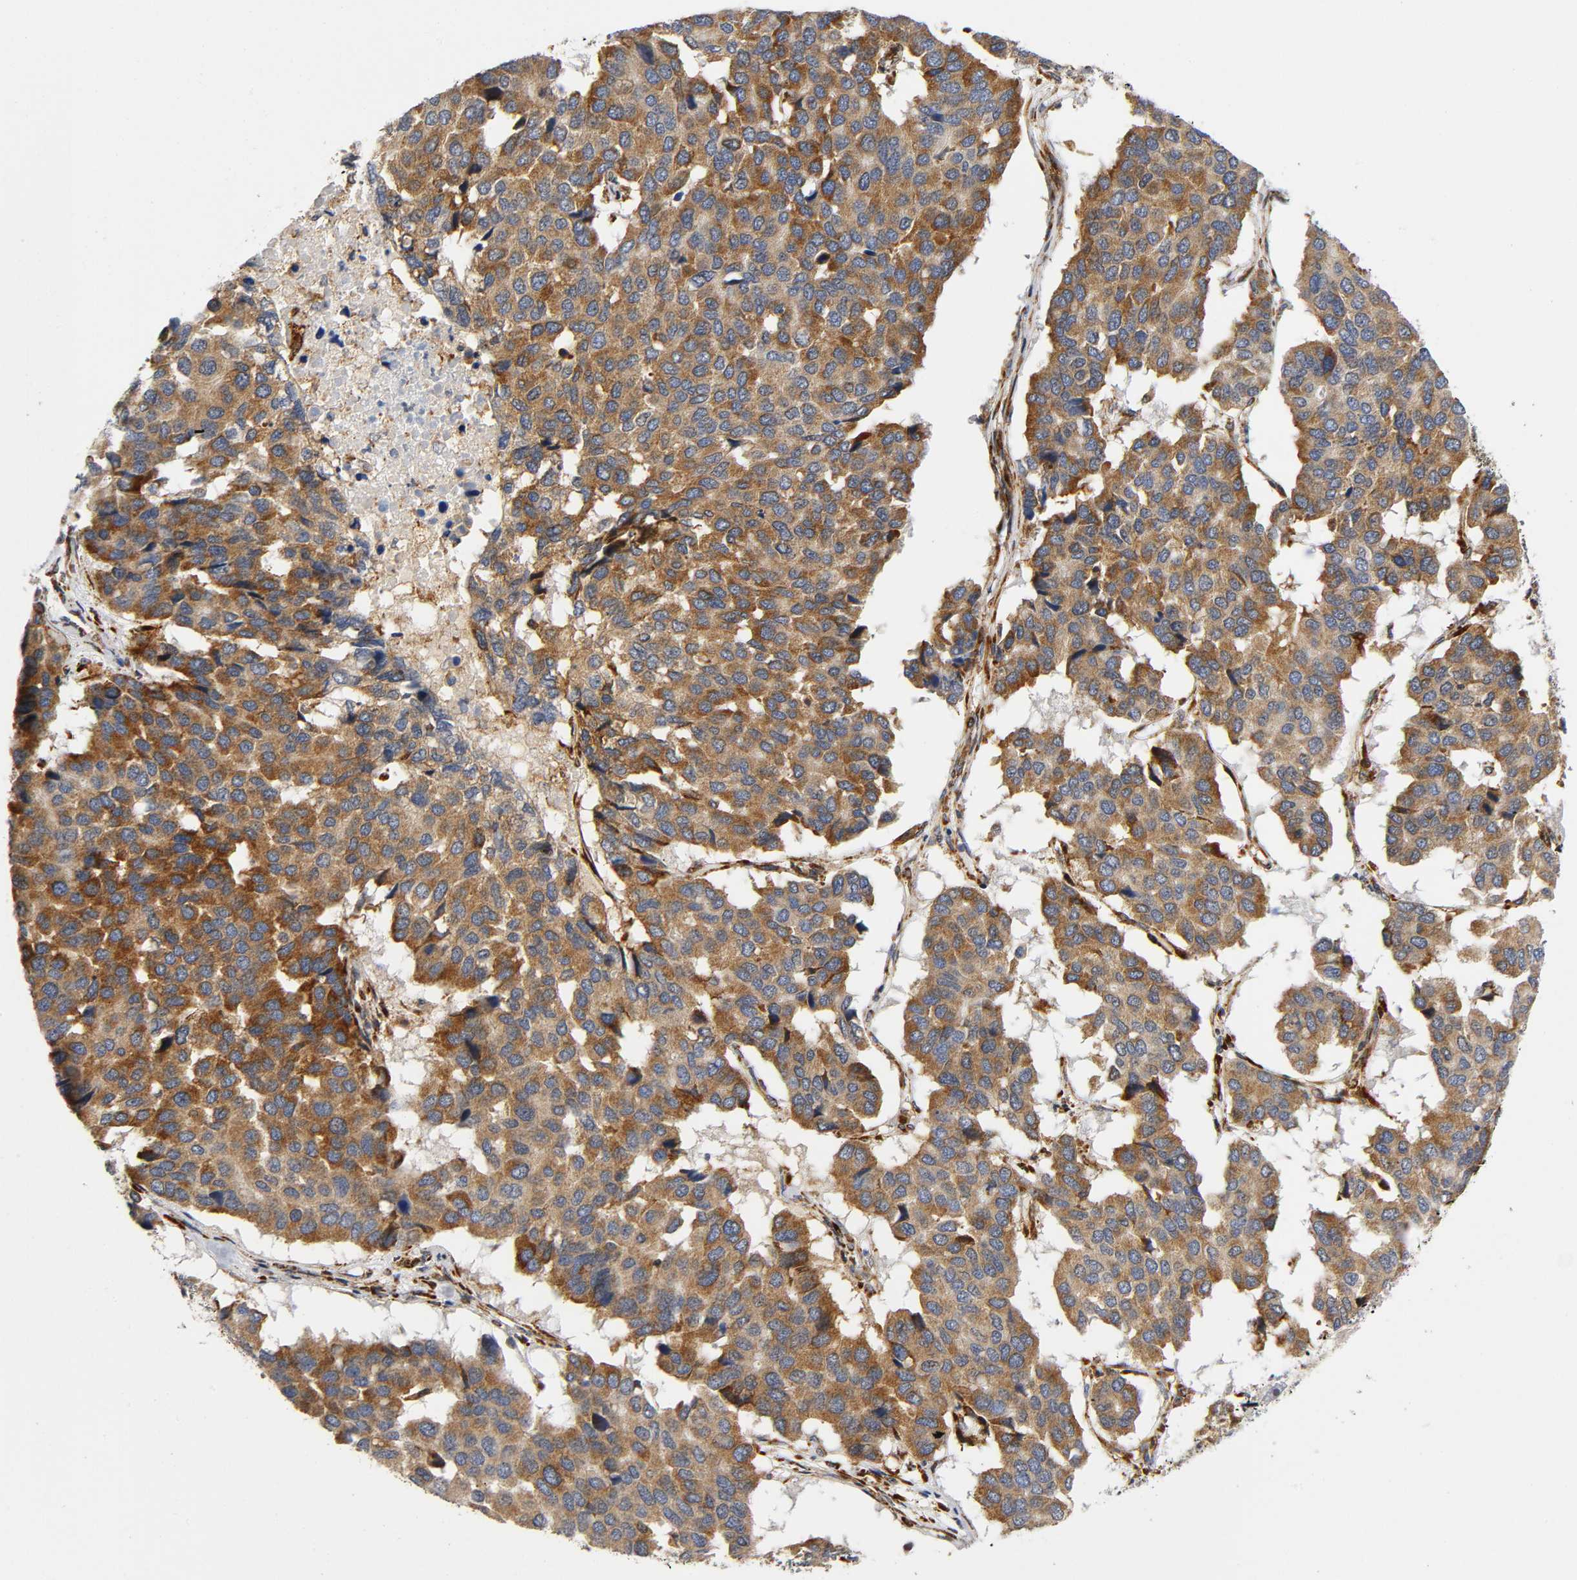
{"staining": {"intensity": "strong", "quantity": ">75%", "location": "cytoplasmic/membranous"}, "tissue": "pancreatic cancer", "cell_type": "Tumor cells", "image_type": "cancer", "snomed": [{"axis": "morphology", "description": "Adenocarcinoma, NOS"}, {"axis": "topography", "description": "Pancreas"}], "caption": "Immunohistochemical staining of human pancreatic cancer reveals high levels of strong cytoplasmic/membranous positivity in about >75% of tumor cells.", "gene": "SOS2", "patient": {"sex": "male", "age": 50}}